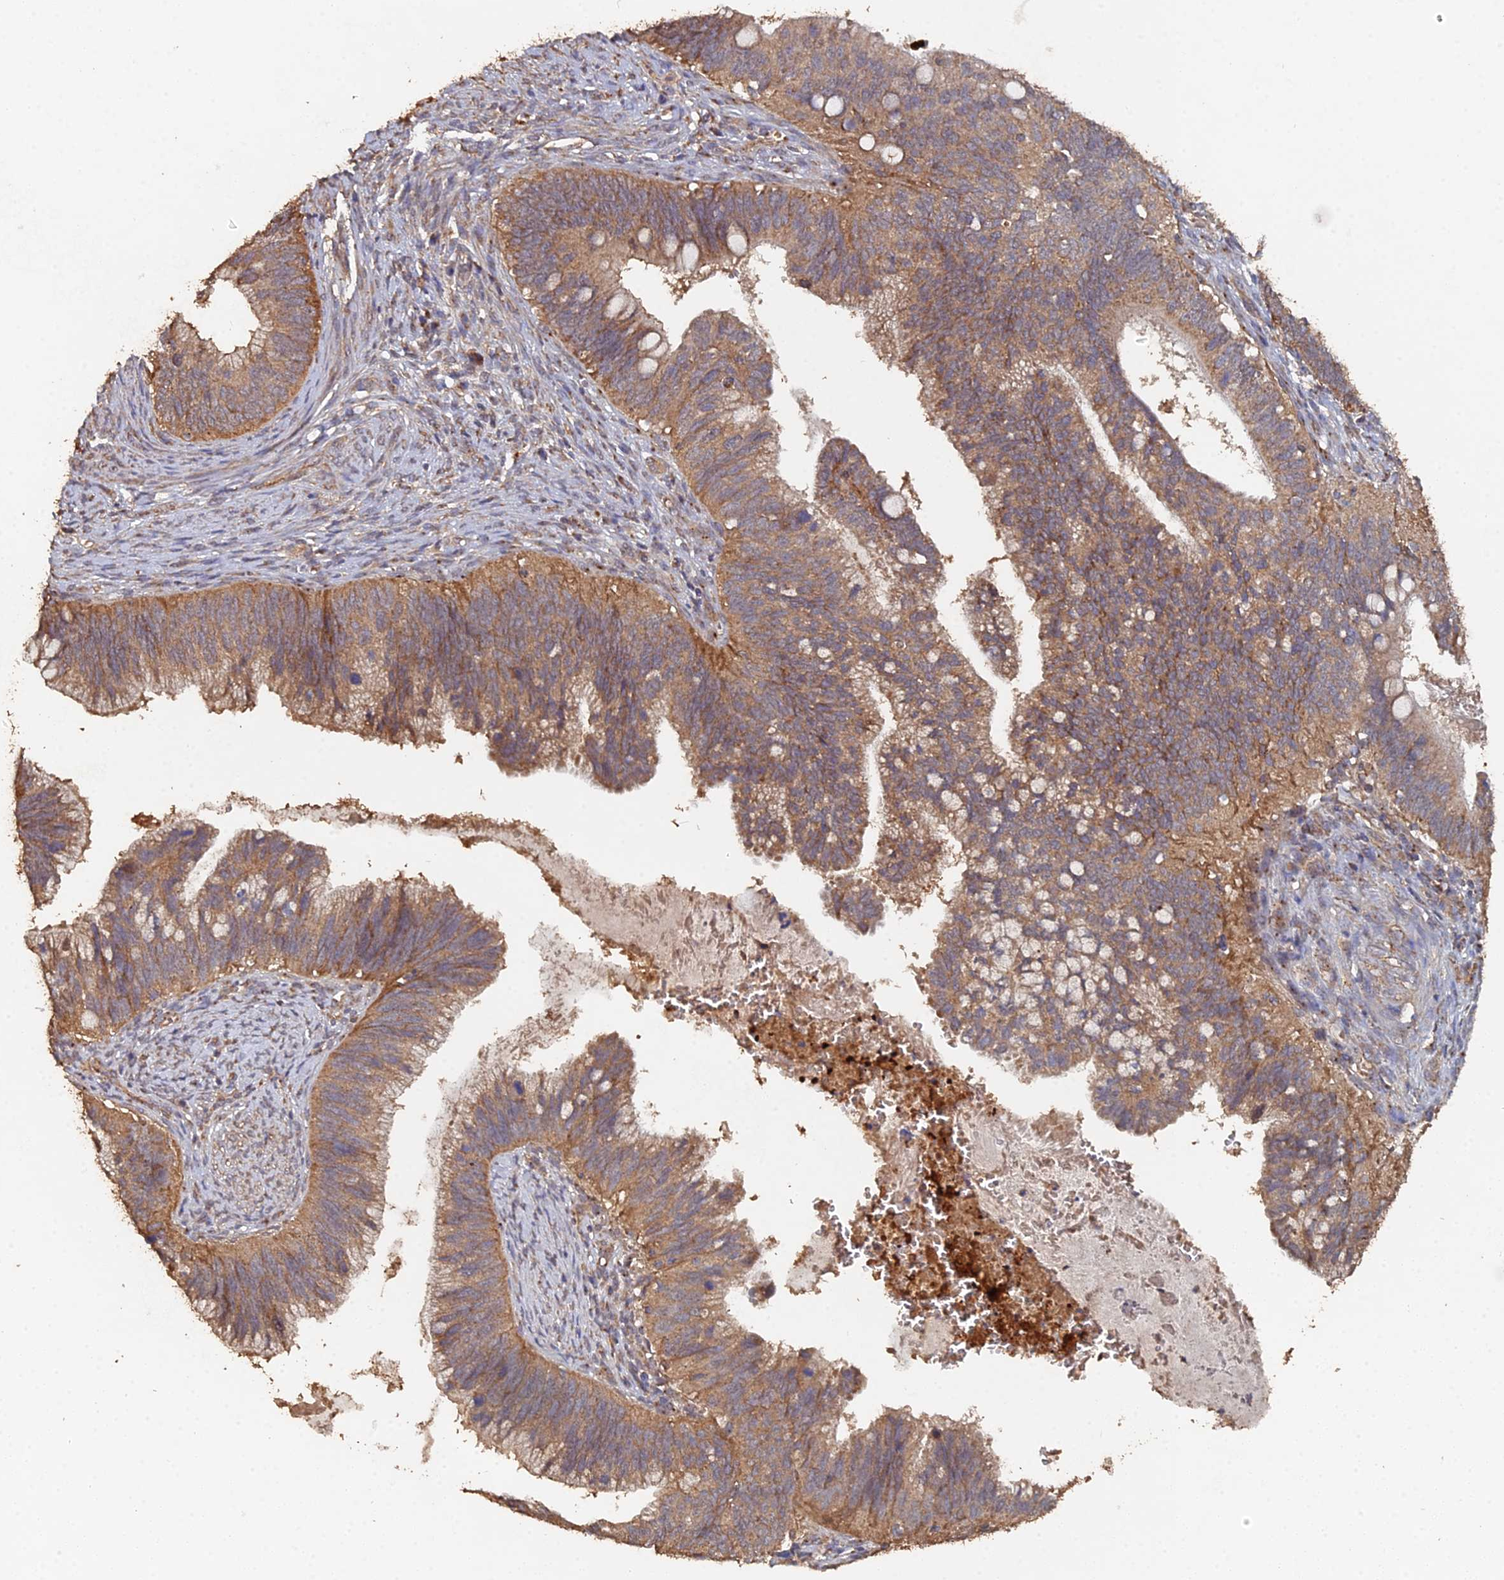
{"staining": {"intensity": "moderate", "quantity": ">75%", "location": "cytoplasmic/membranous"}, "tissue": "cervical cancer", "cell_type": "Tumor cells", "image_type": "cancer", "snomed": [{"axis": "morphology", "description": "Adenocarcinoma, NOS"}, {"axis": "topography", "description": "Cervix"}], "caption": "Tumor cells display medium levels of moderate cytoplasmic/membranous positivity in approximately >75% of cells in human cervical adenocarcinoma. (DAB (3,3'-diaminobenzidine) IHC with brightfield microscopy, high magnification).", "gene": "SPANXN4", "patient": {"sex": "female", "age": 42}}